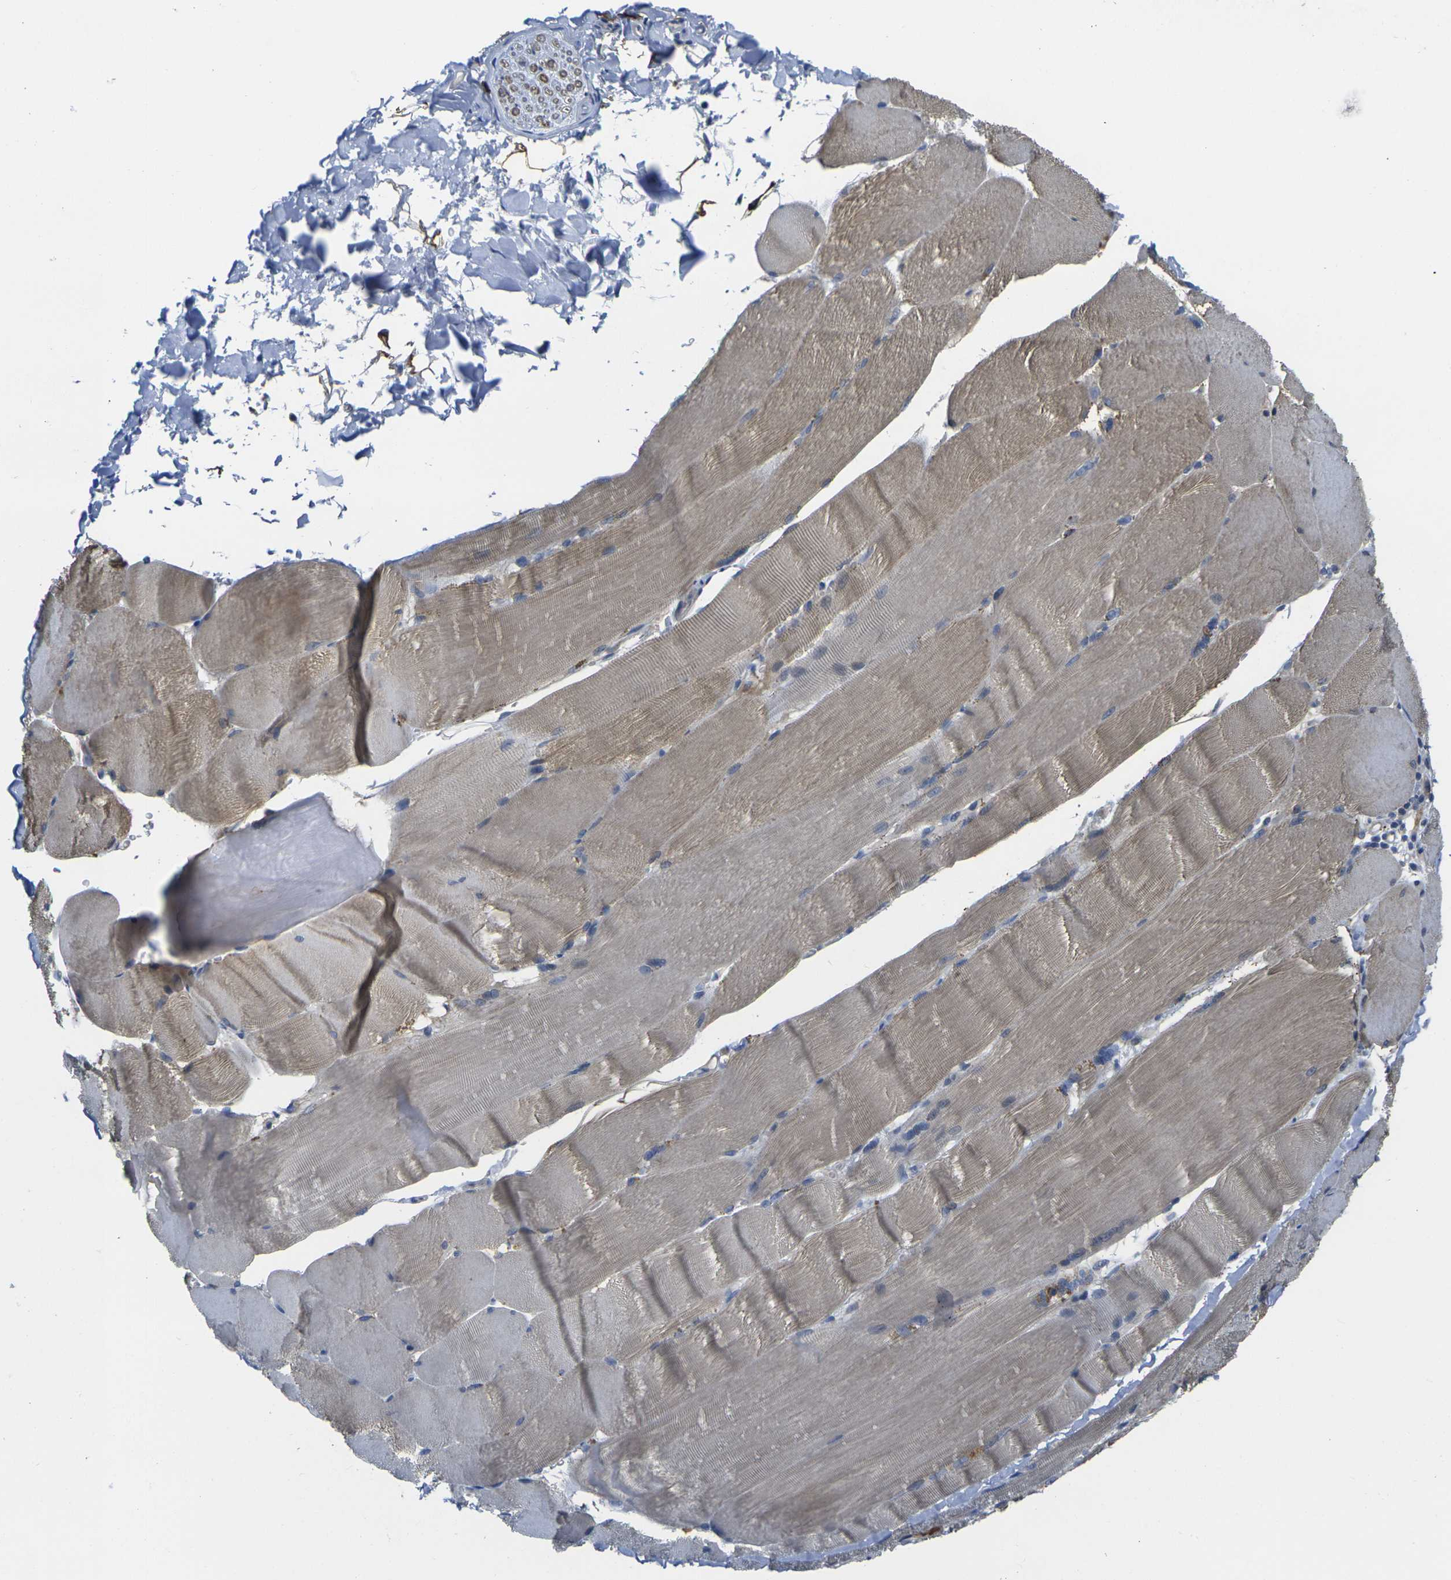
{"staining": {"intensity": "weak", "quantity": "25%-75%", "location": "cytoplasmic/membranous"}, "tissue": "skeletal muscle", "cell_type": "Myocytes", "image_type": "normal", "snomed": [{"axis": "morphology", "description": "Normal tissue, NOS"}, {"axis": "topography", "description": "Skin"}, {"axis": "topography", "description": "Skeletal muscle"}], "caption": "Normal skeletal muscle reveals weak cytoplasmic/membranous expression in approximately 25%-75% of myocytes The staining is performed using DAB brown chromogen to label protein expression. The nuclei are counter-stained blue using hematoxylin..", "gene": "GNA12", "patient": {"sex": "male", "age": 83}}